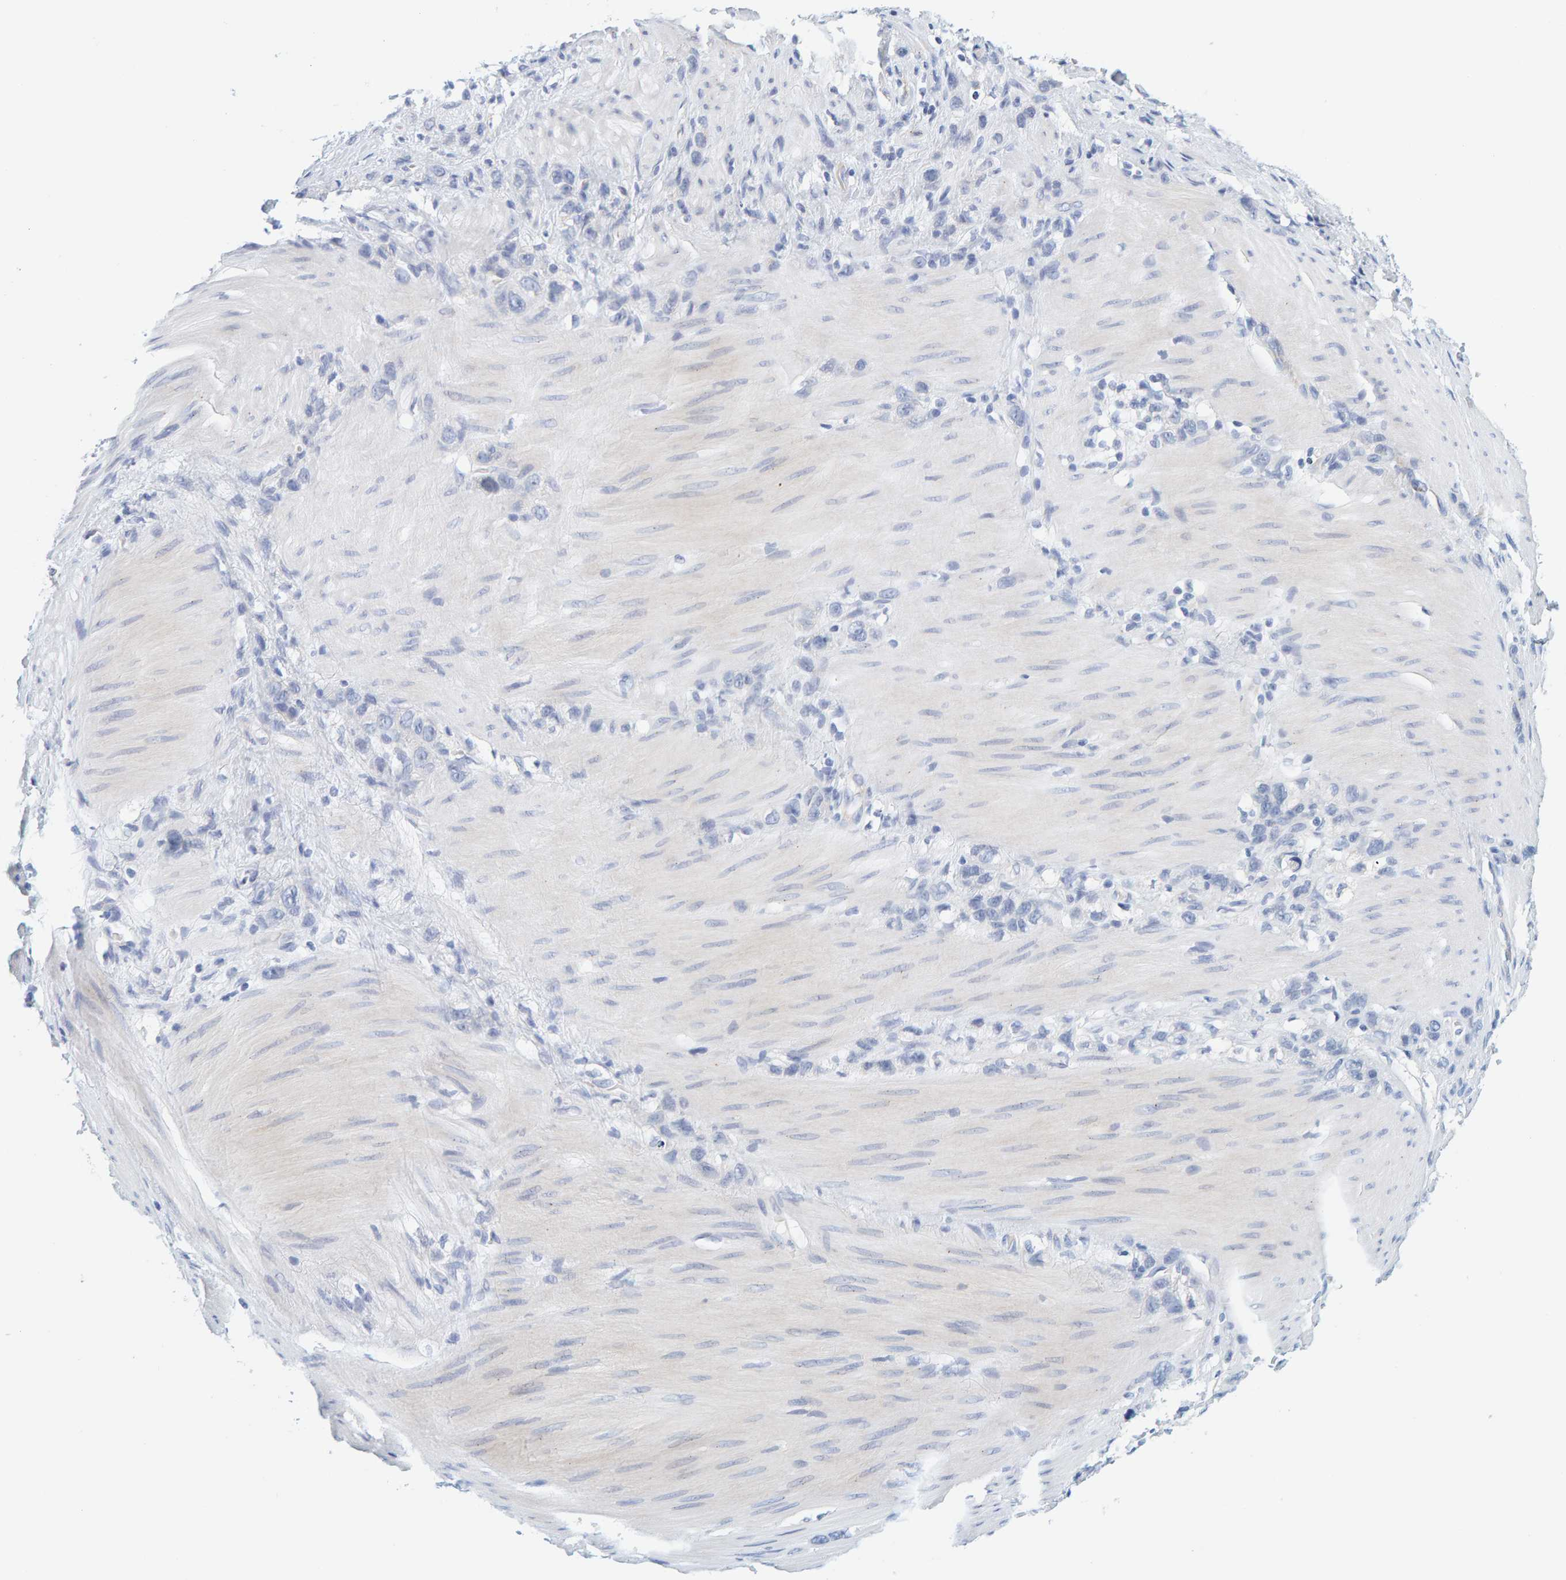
{"staining": {"intensity": "negative", "quantity": "none", "location": "none"}, "tissue": "stomach cancer", "cell_type": "Tumor cells", "image_type": "cancer", "snomed": [{"axis": "morphology", "description": "Normal tissue, NOS"}, {"axis": "morphology", "description": "Adenocarcinoma, NOS"}, {"axis": "morphology", "description": "Adenocarcinoma, High grade"}, {"axis": "topography", "description": "Stomach, upper"}, {"axis": "topography", "description": "Stomach"}], "caption": "There is no significant expression in tumor cells of stomach cancer.", "gene": "MOG", "patient": {"sex": "female", "age": 65}}